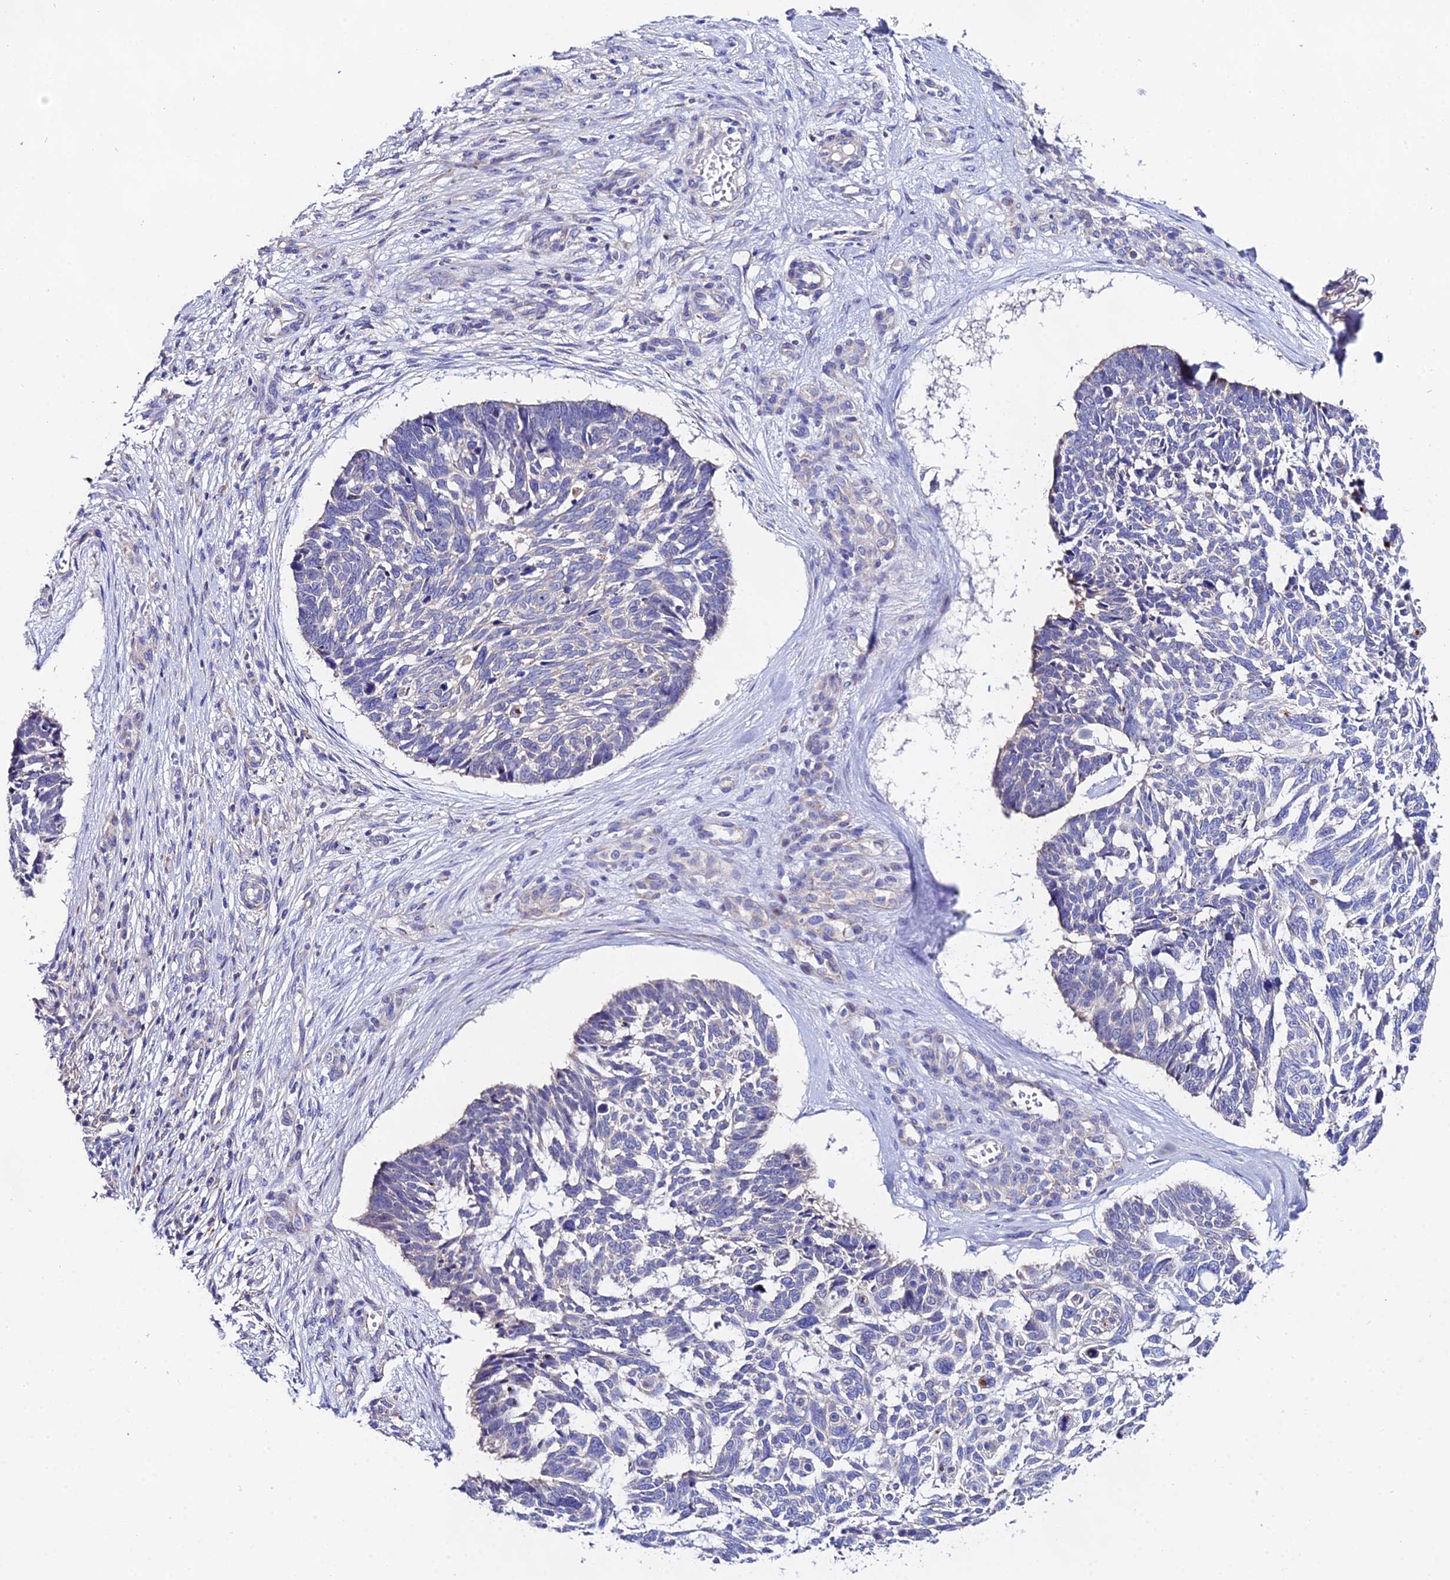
{"staining": {"intensity": "negative", "quantity": "none", "location": "none"}, "tissue": "skin cancer", "cell_type": "Tumor cells", "image_type": "cancer", "snomed": [{"axis": "morphology", "description": "Basal cell carcinoma"}, {"axis": "topography", "description": "Skin"}], "caption": "Skin cancer (basal cell carcinoma) was stained to show a protein in brown. There is no significant staining in tumor cells.", "gene": "PPP2R2C", "patient": {"sex": "male", "age": 88}}